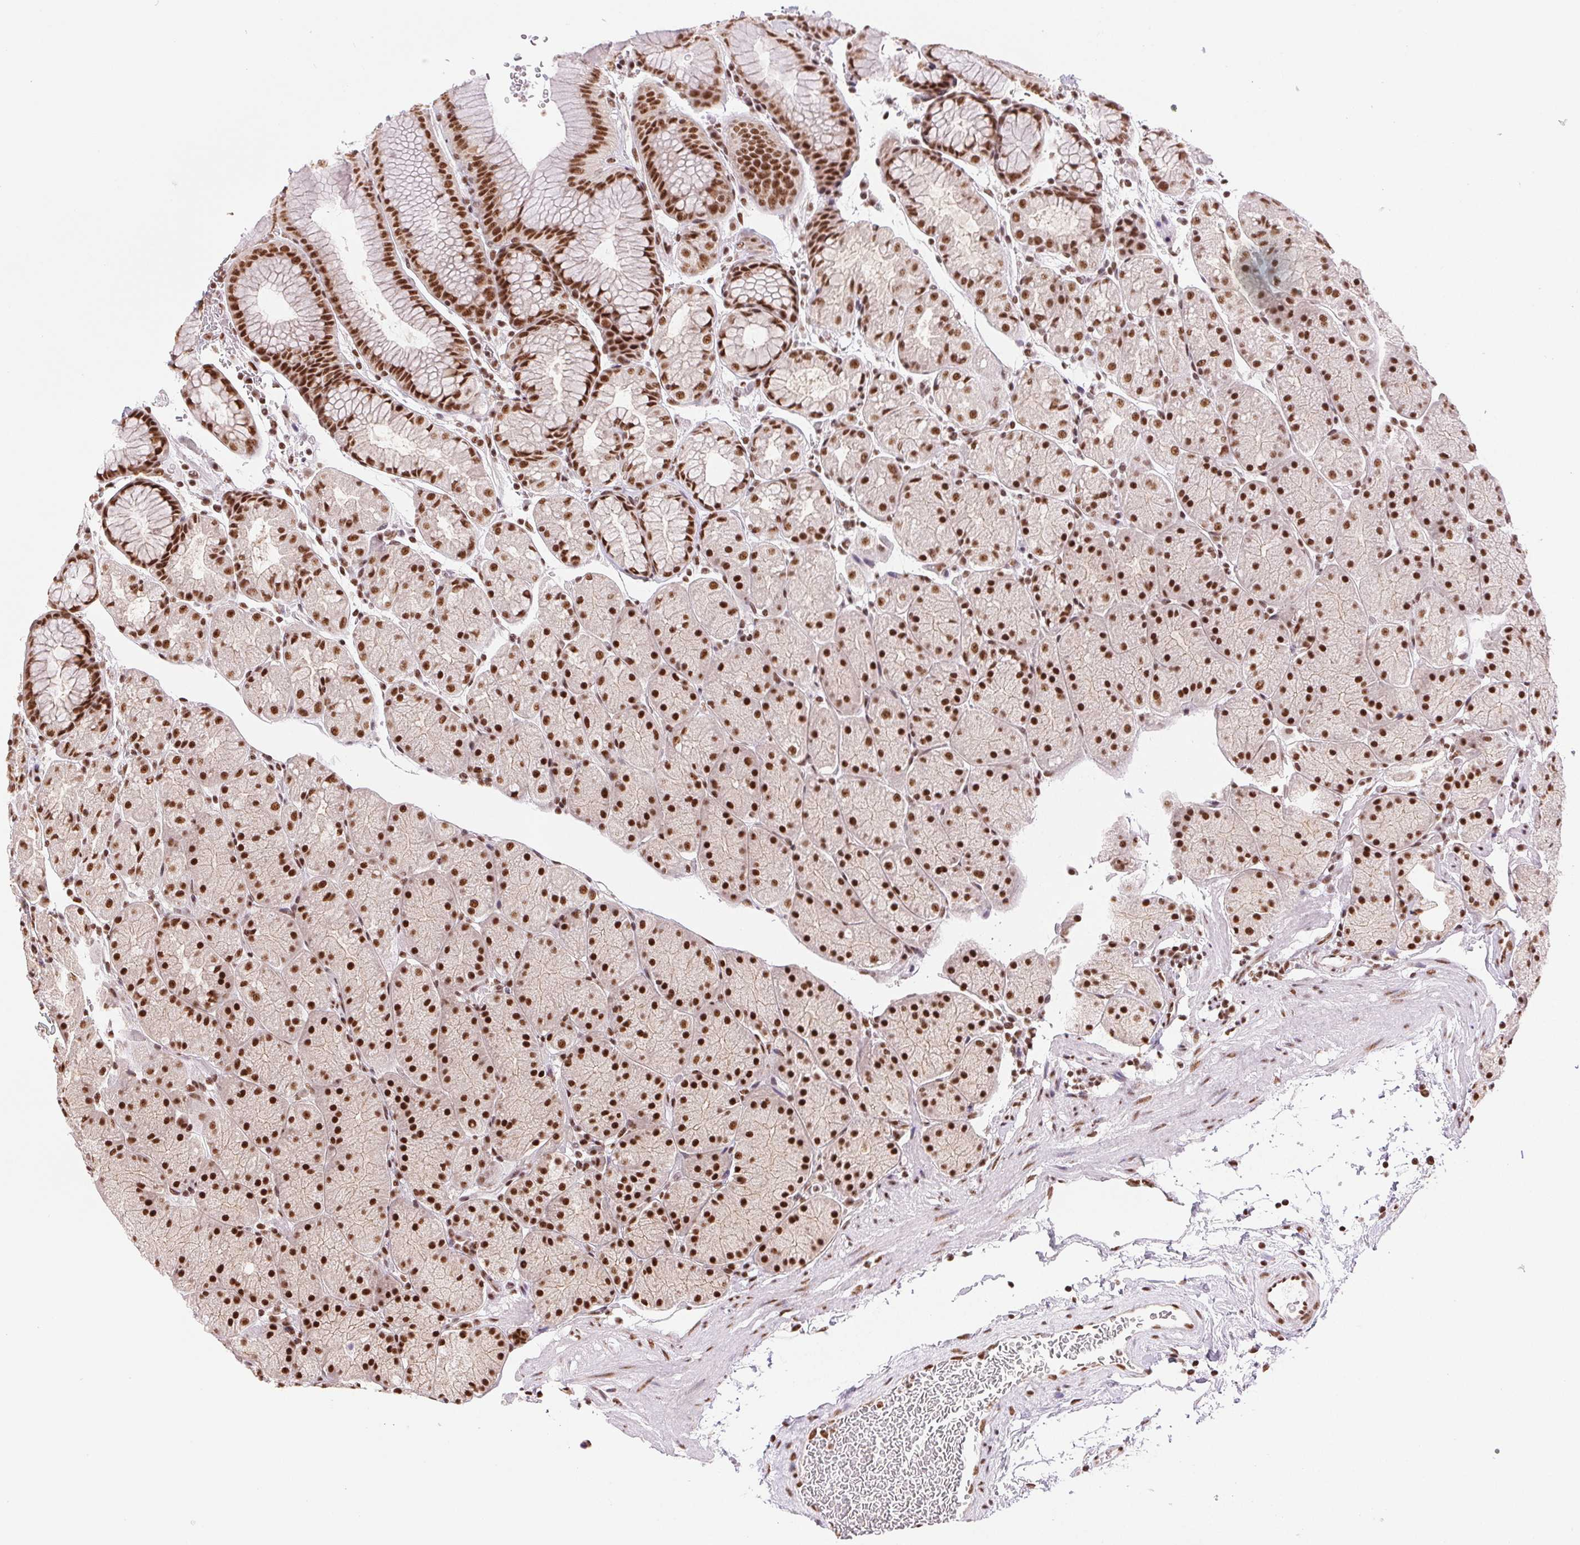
{"staining": {"intensity": "strong", "quantity": ">75%", "location": "nuclear"}, "tissue": "stomach", "cell_type": "Glandular cells", "image_type": "normal", "snomed": [{"axis": "morphology", "description": "Normal tissue, NOS"}, {"axis": "topography", "description": "Stomach, upper"}, {"axis": "topography", "description": "Stomach"}], "caption": "A micrograph showing strong nuclear positivity in approximately >75% of glandular cells in benign stomach, as visualized by brown immunohistochemical staining.", "gene": "IK", "patient": {"sex": "male", "age": 76}}